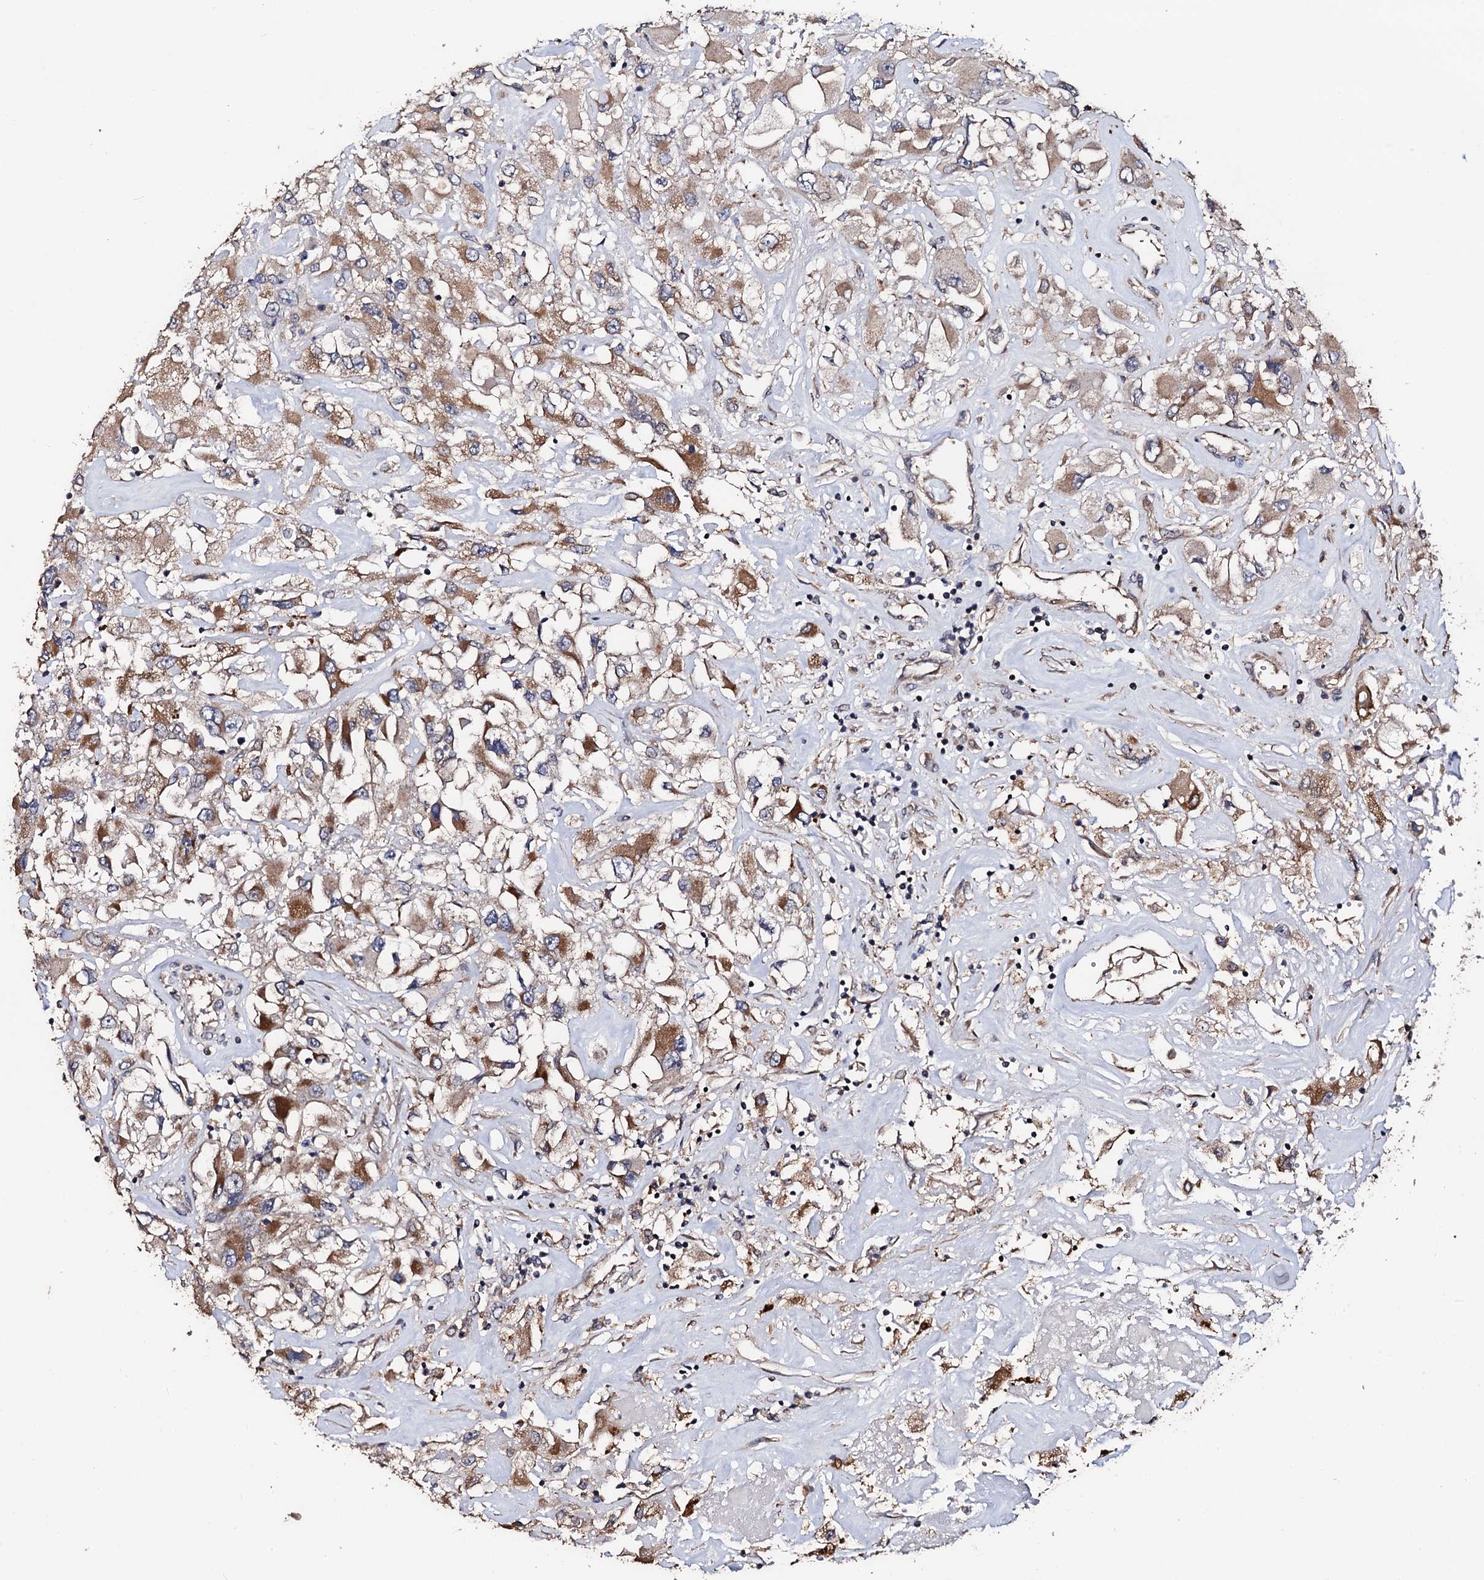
{"staining": {"intensity": "moderate", "quantity": ">75%", "location": "cytoplasmic/membranous"}, "tissue": "renal cancer", "cell_type": "Tumor cells", "image_type": "cancer", "snomed": [{"axis": "morphology", "description": "Adenocarcinoma, NOS"}, {"axis": "topography", "description": "Kidney"}], "caption": "Protein staining of adenocarcinoma (renal) tissue exhibits moderate cytoplasmic/membranous expression in about >75% of tumor cells.", "gene": "PPTC7", "patient": {"sex": "female", "age": 52}}